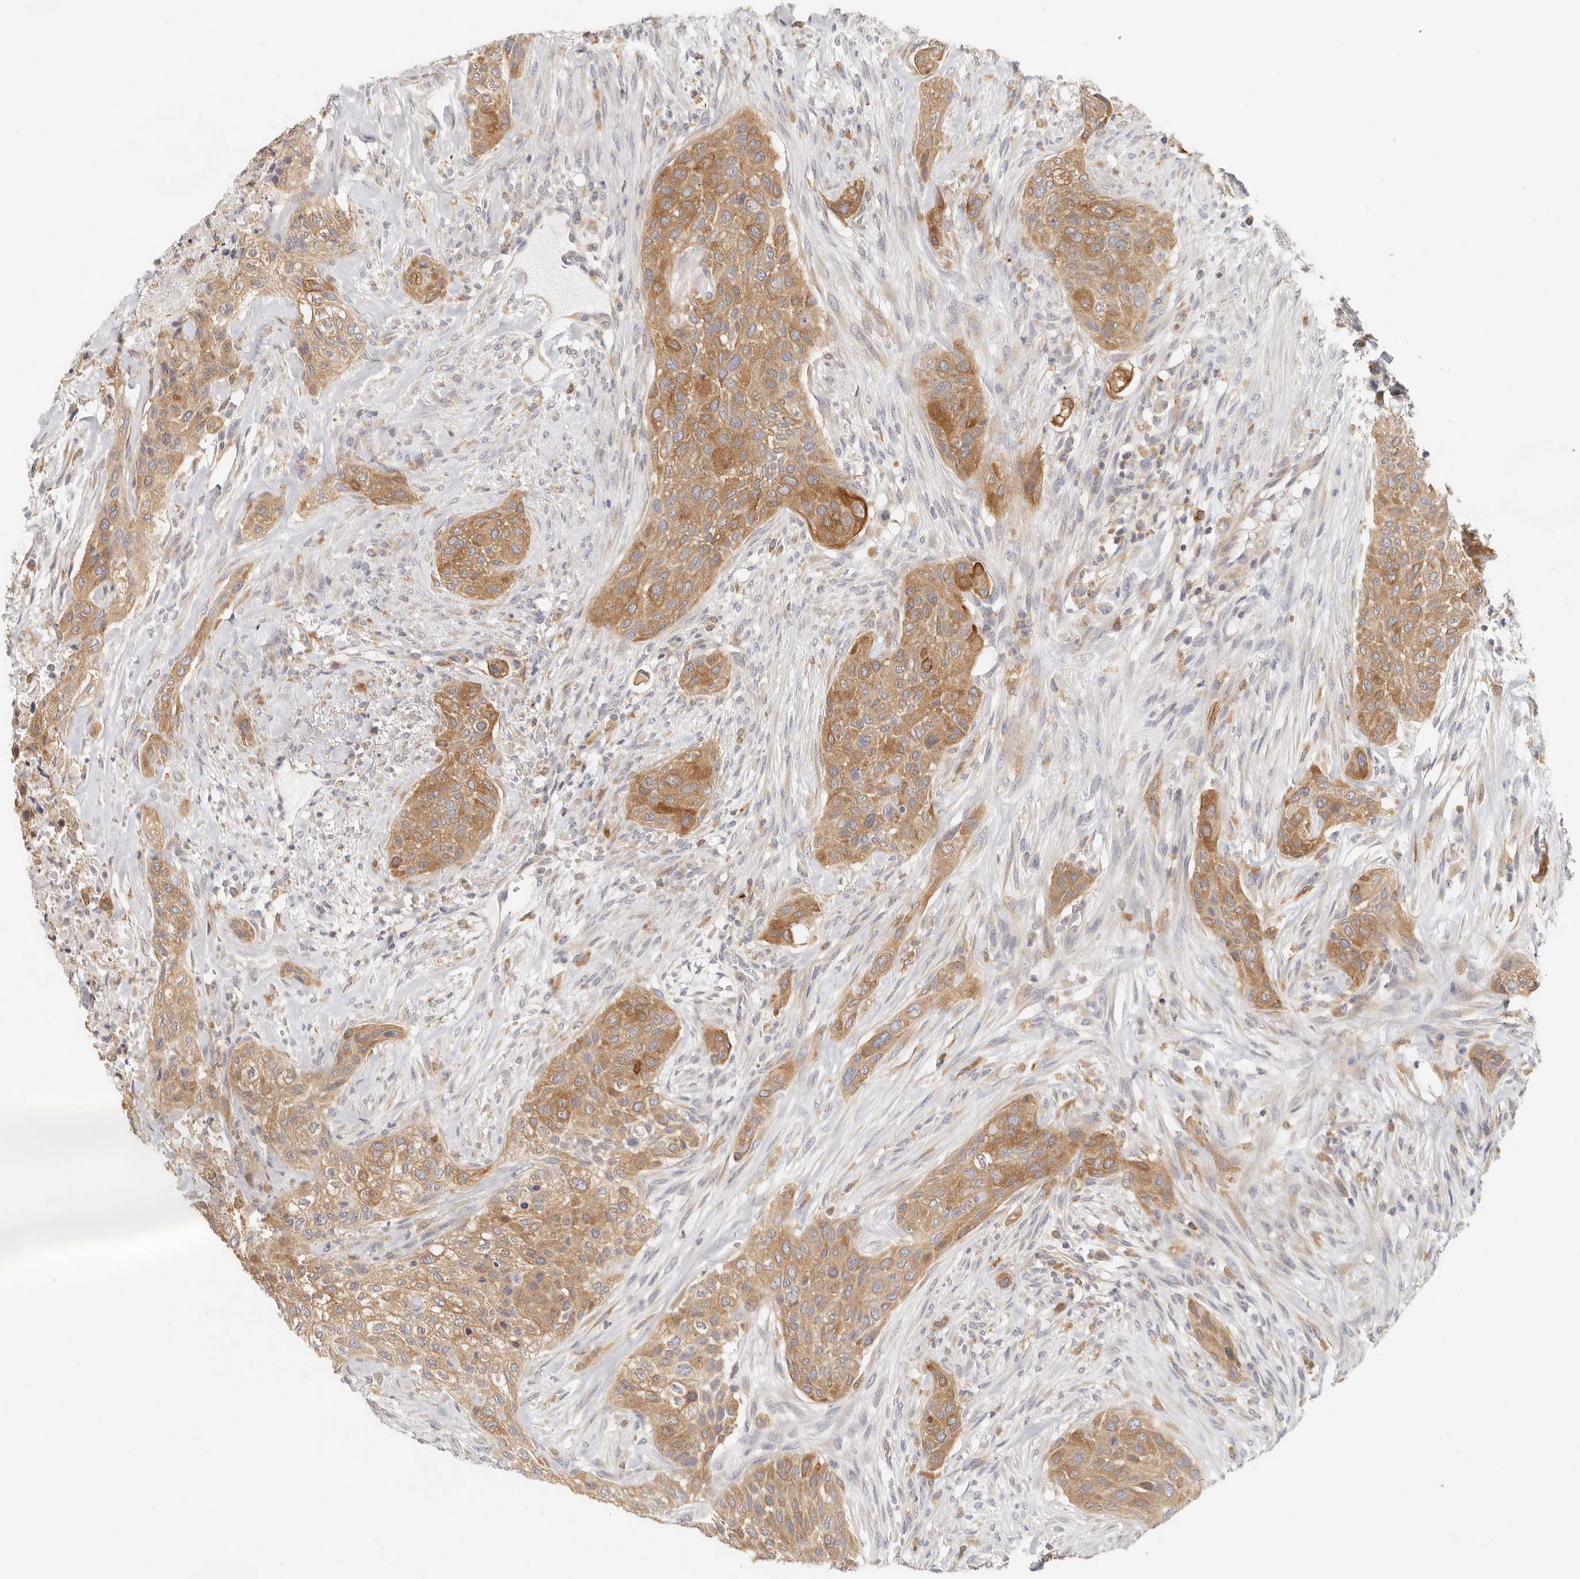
{"staining": {"intensity": "moderate", "quantity": ">75%", "location": "cytoplasmic/membranous"}, "tissue": "urothelial cancer", "cell_type": "Tumor cells", "image_type": "cancer", "snomed": [{"axis": "morphology", "description": "Urothelial carcinoma, High grade"}, {"axis": "topography", "description": "Urinary bladder"}], "caption": "DAB immunohistochemical staining of urothelial cancer demonstrates moderate cytoplasmic/membranous protein expression in approximately >75% of tumor cells. Using DAB (brown) and hematoxylin (blue) stains, captured at high magnification using brightfield microscopy.", "gene": "ANXA9", "patient": {"sex": "male", "age": 35}}